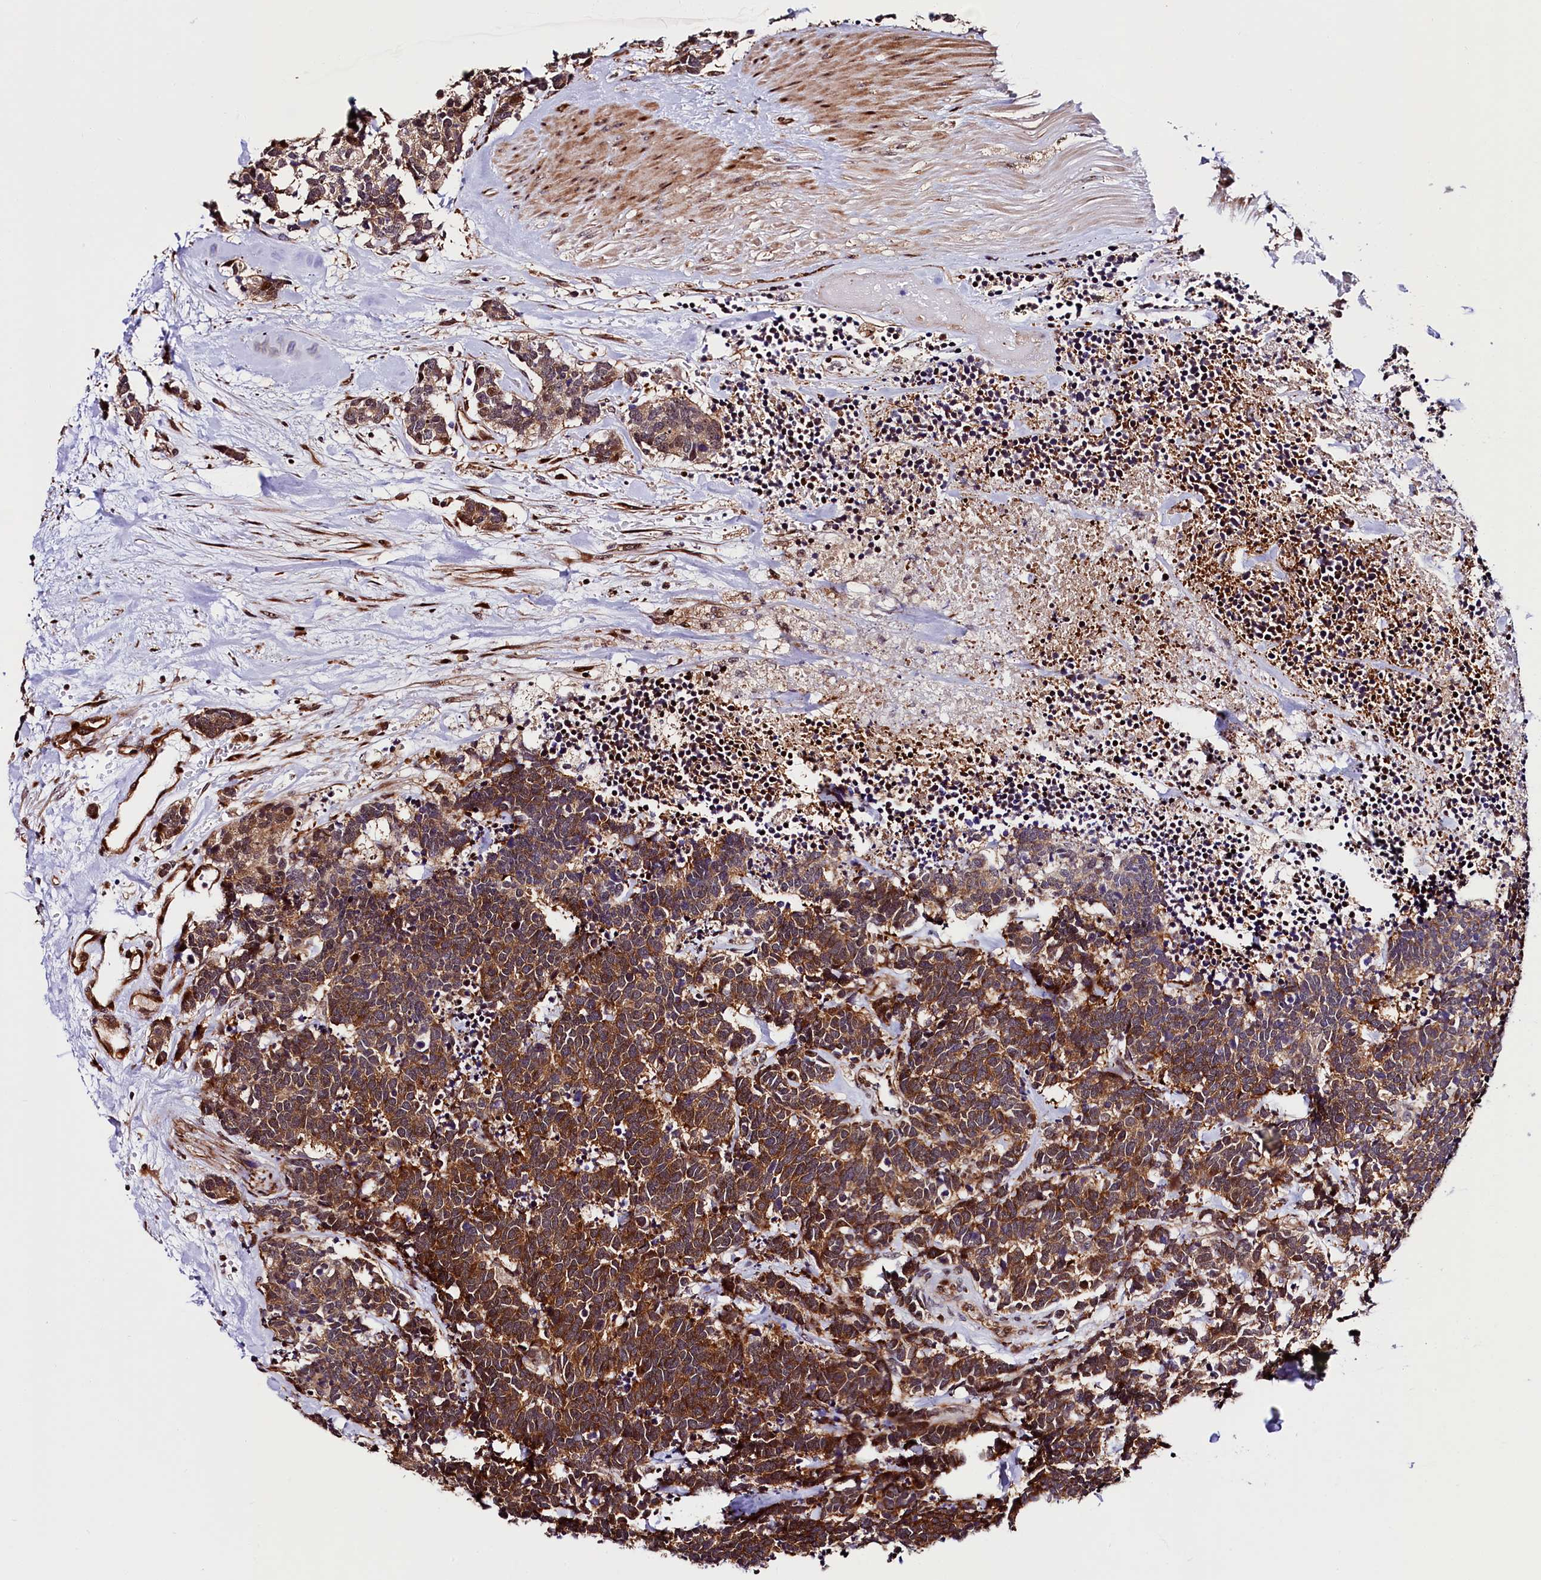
{"staining": {"intensity": "strong", "quantity": ">75%", "location": "cytoplasmic/membranous"}, "tissue": "carcinoid", "cell_type": "Tumor cells", "image_type": "cancer", "snomed": [{"axis": "morphology", "description": "Carcinoma, NOS"}, {"axis": "morphology", "description": "Carcinoid, malignant, NOS"}, {"axis": "topography", "description": "Urinary bladder"}], "caption": "A micrograph showing strong cytoplasmic/membranous staining in about >75% of tumor cells in carcinoid, as visualized by brown immunohistochemical staining.", "gene": "TRMT112", "patient": {"sex": "male", "age": 57}}